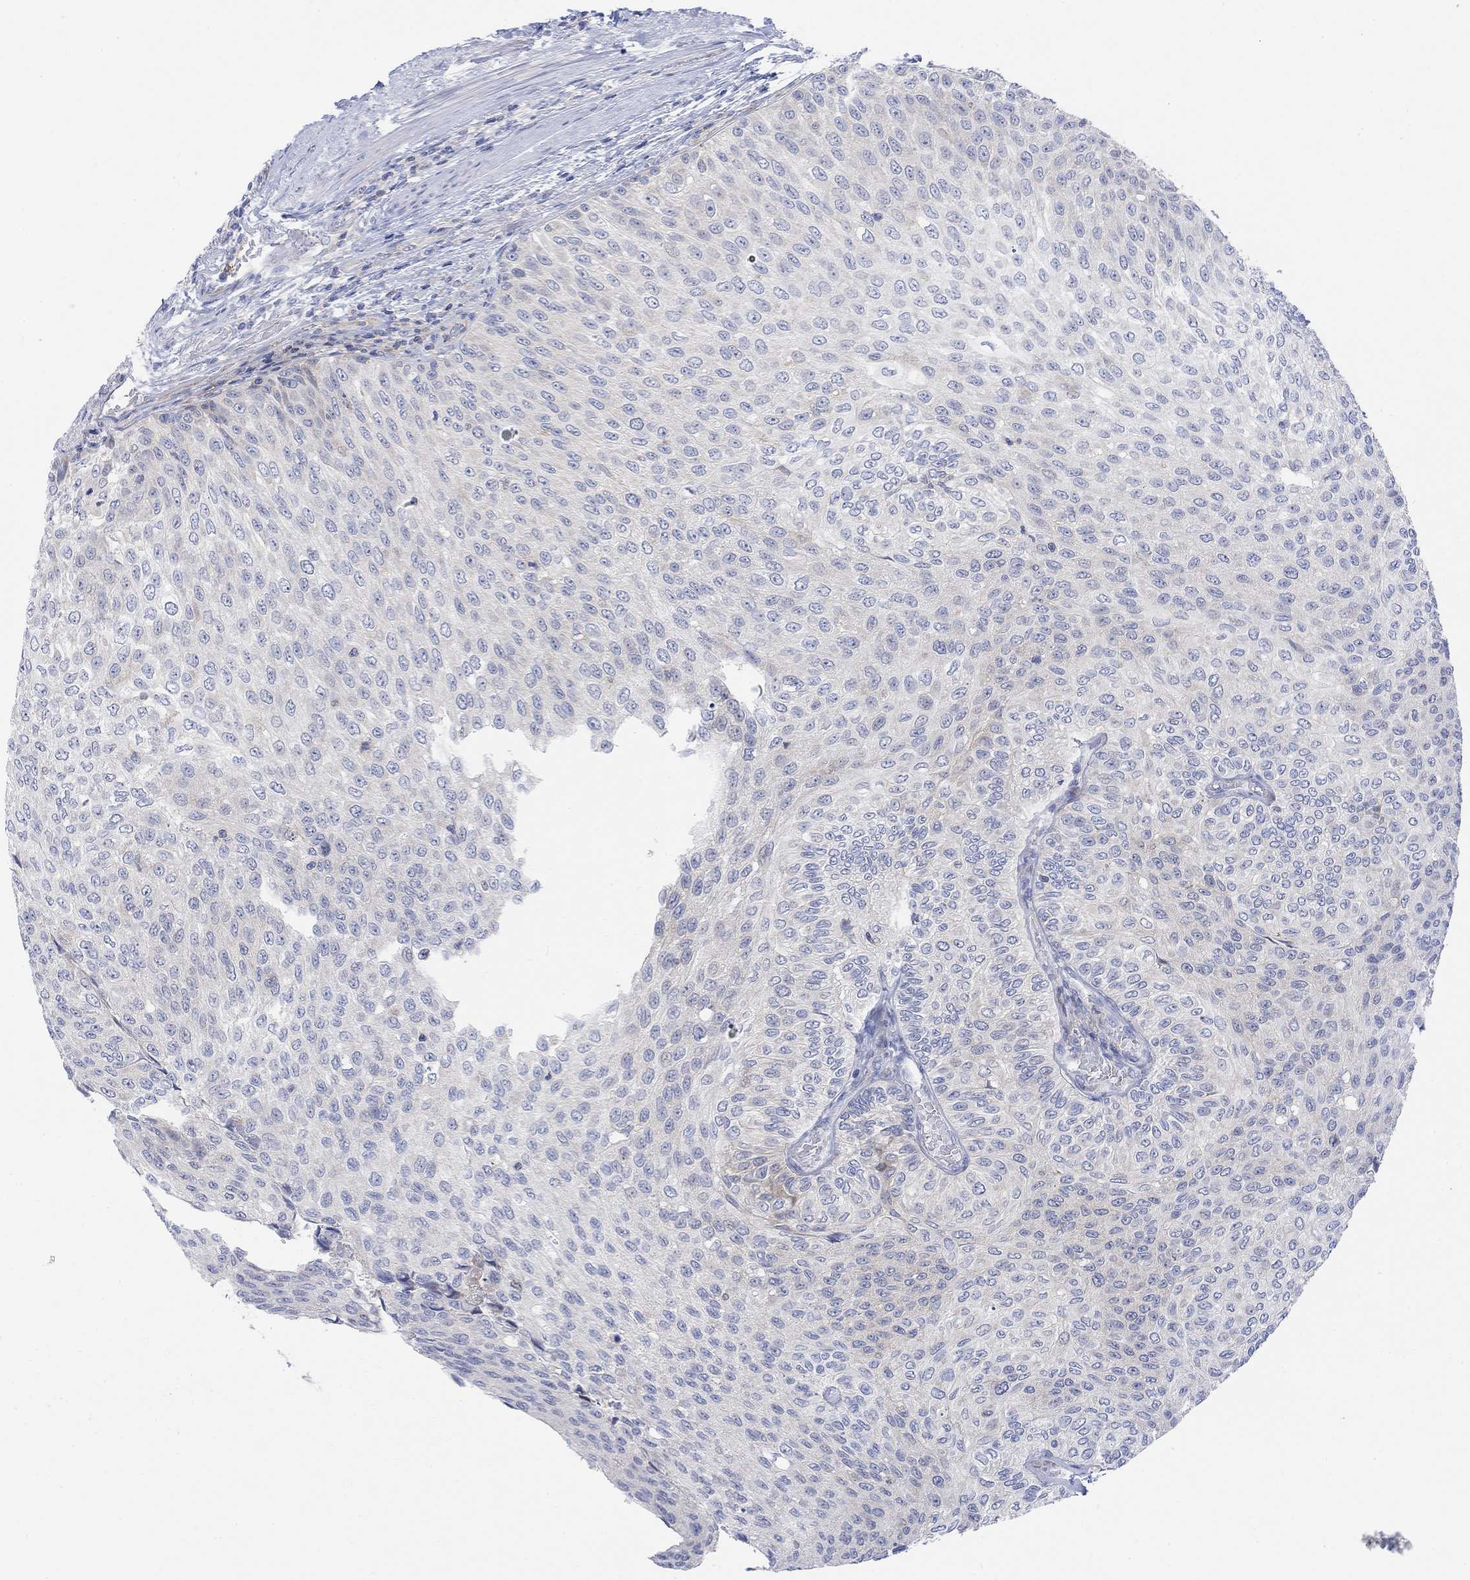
{"staining": {"intensity": "negative", "quantity": "none", "location": "none"}, "tissue": "urothelial cancer", "cell_type": "Tumor cells", "image_type": "cancer", "snomed": [{"axis": "morphology", "description": "Urothelial carcinoma, Low grade"}, {"axis": "topography", "description": "Ureter, NOS"}, {"axis": "topography", "description": "Urinary bladder"}], "caption": "An image of urothelial carcinoma (low-grade) stained for a protein shows no brown staining in tumor cells.", "gene": "ARSK", "patient": {"sex": "male", "age": 78}}